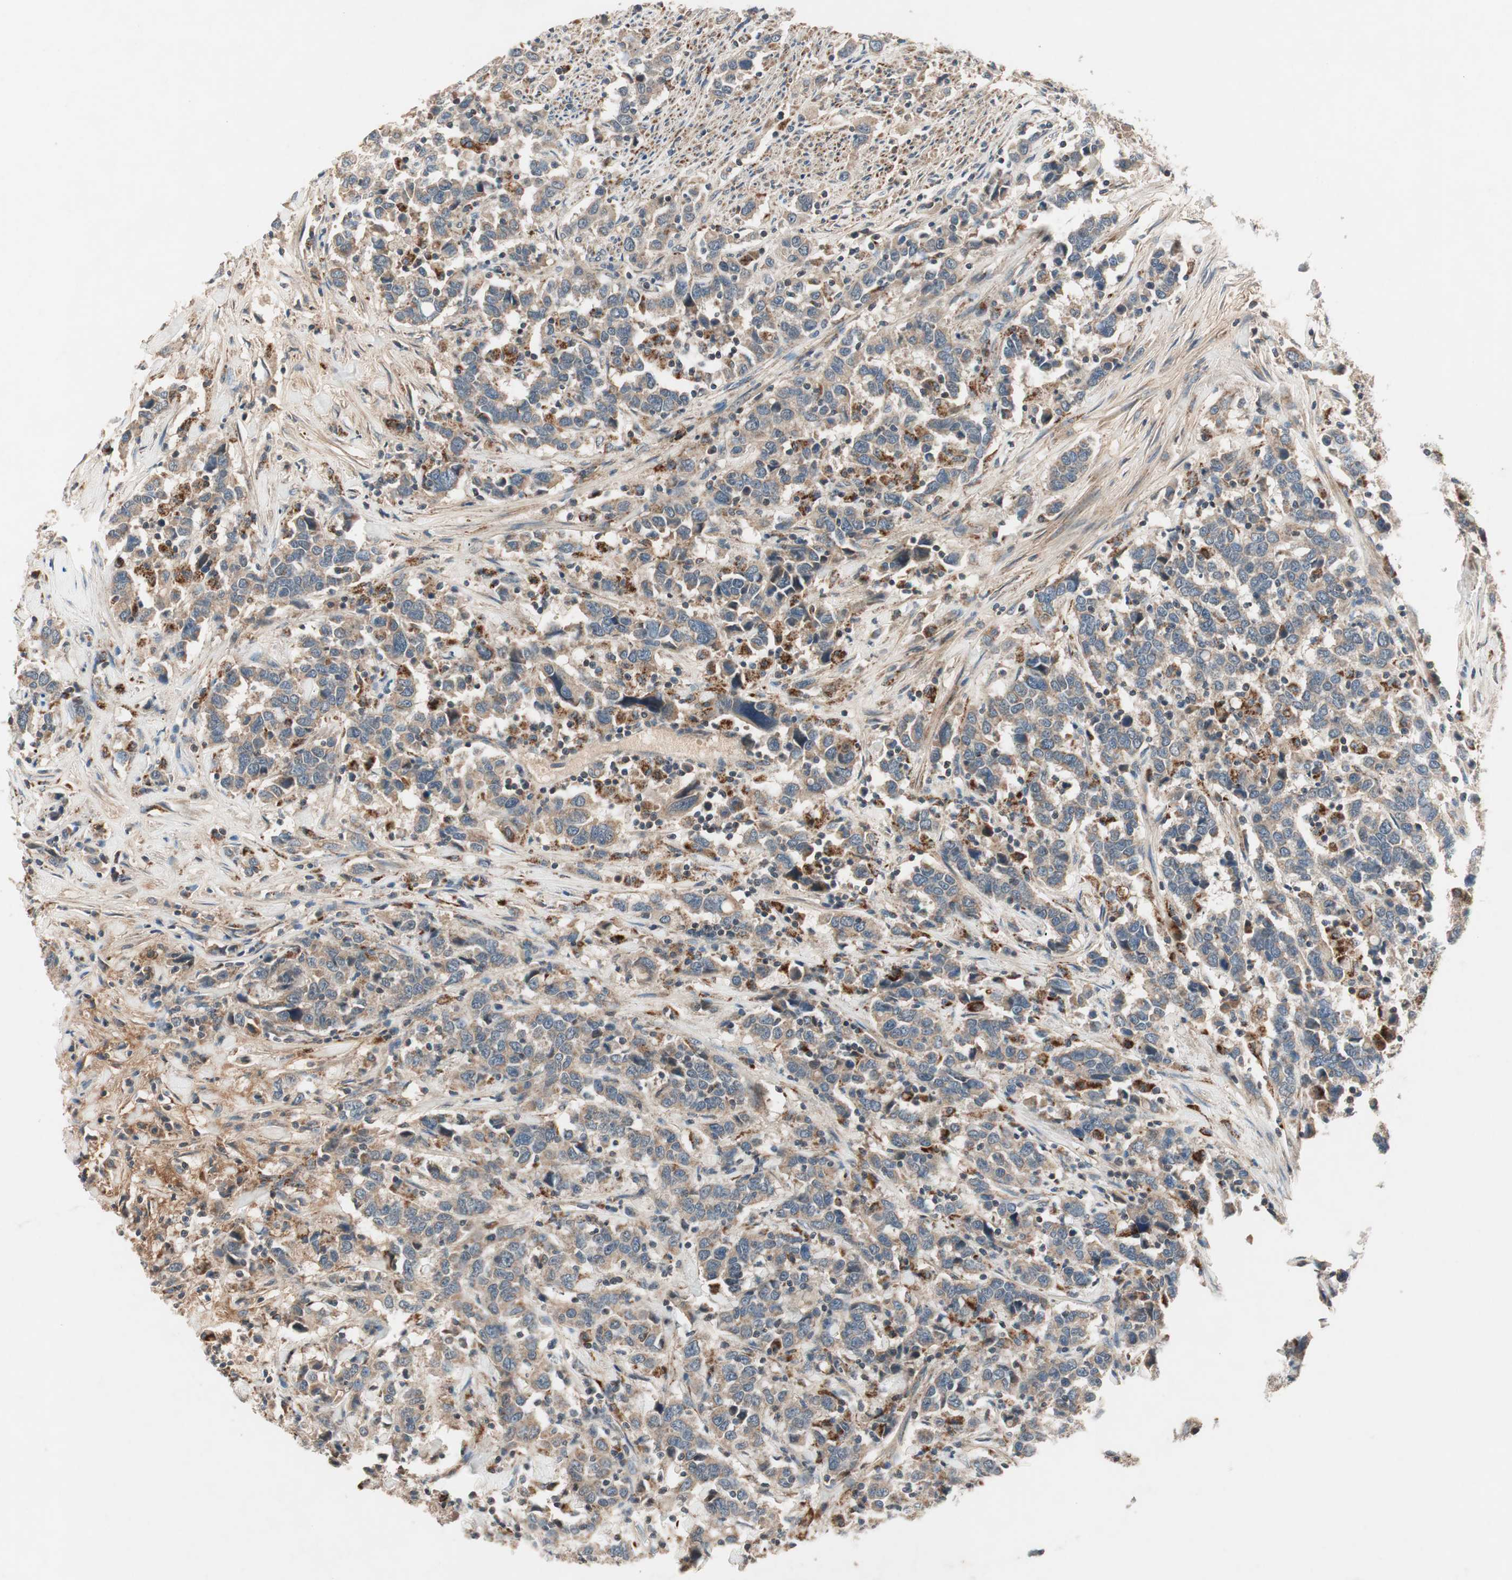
{"staining": {"intensity": "weak", "quantity": ">75%", "location": "cytoplasmic/membranous"}, "tissue": "urothelial cancer", "cell_type": "Tumor cells", "image_type": "cancer", "snomed": [{"axis": "morphology", "description": "Urothelial carcinoma, High grade"}, {"axis": "topography", "description": "Urinary bladder"}], "caption": "Immunohistochemistry photomicrograph of neoplastic tissue: urothelial carcinoma (high-grade) stained using immunohistochemistry displays low levels of weak protein expression localized specifically in the cytoplasmic/membranous of tumor cells, appearing as a cytoplasmic/membranous brown color.", "gene": "HPN", "patient": {"sex": "male", "age": 61}}